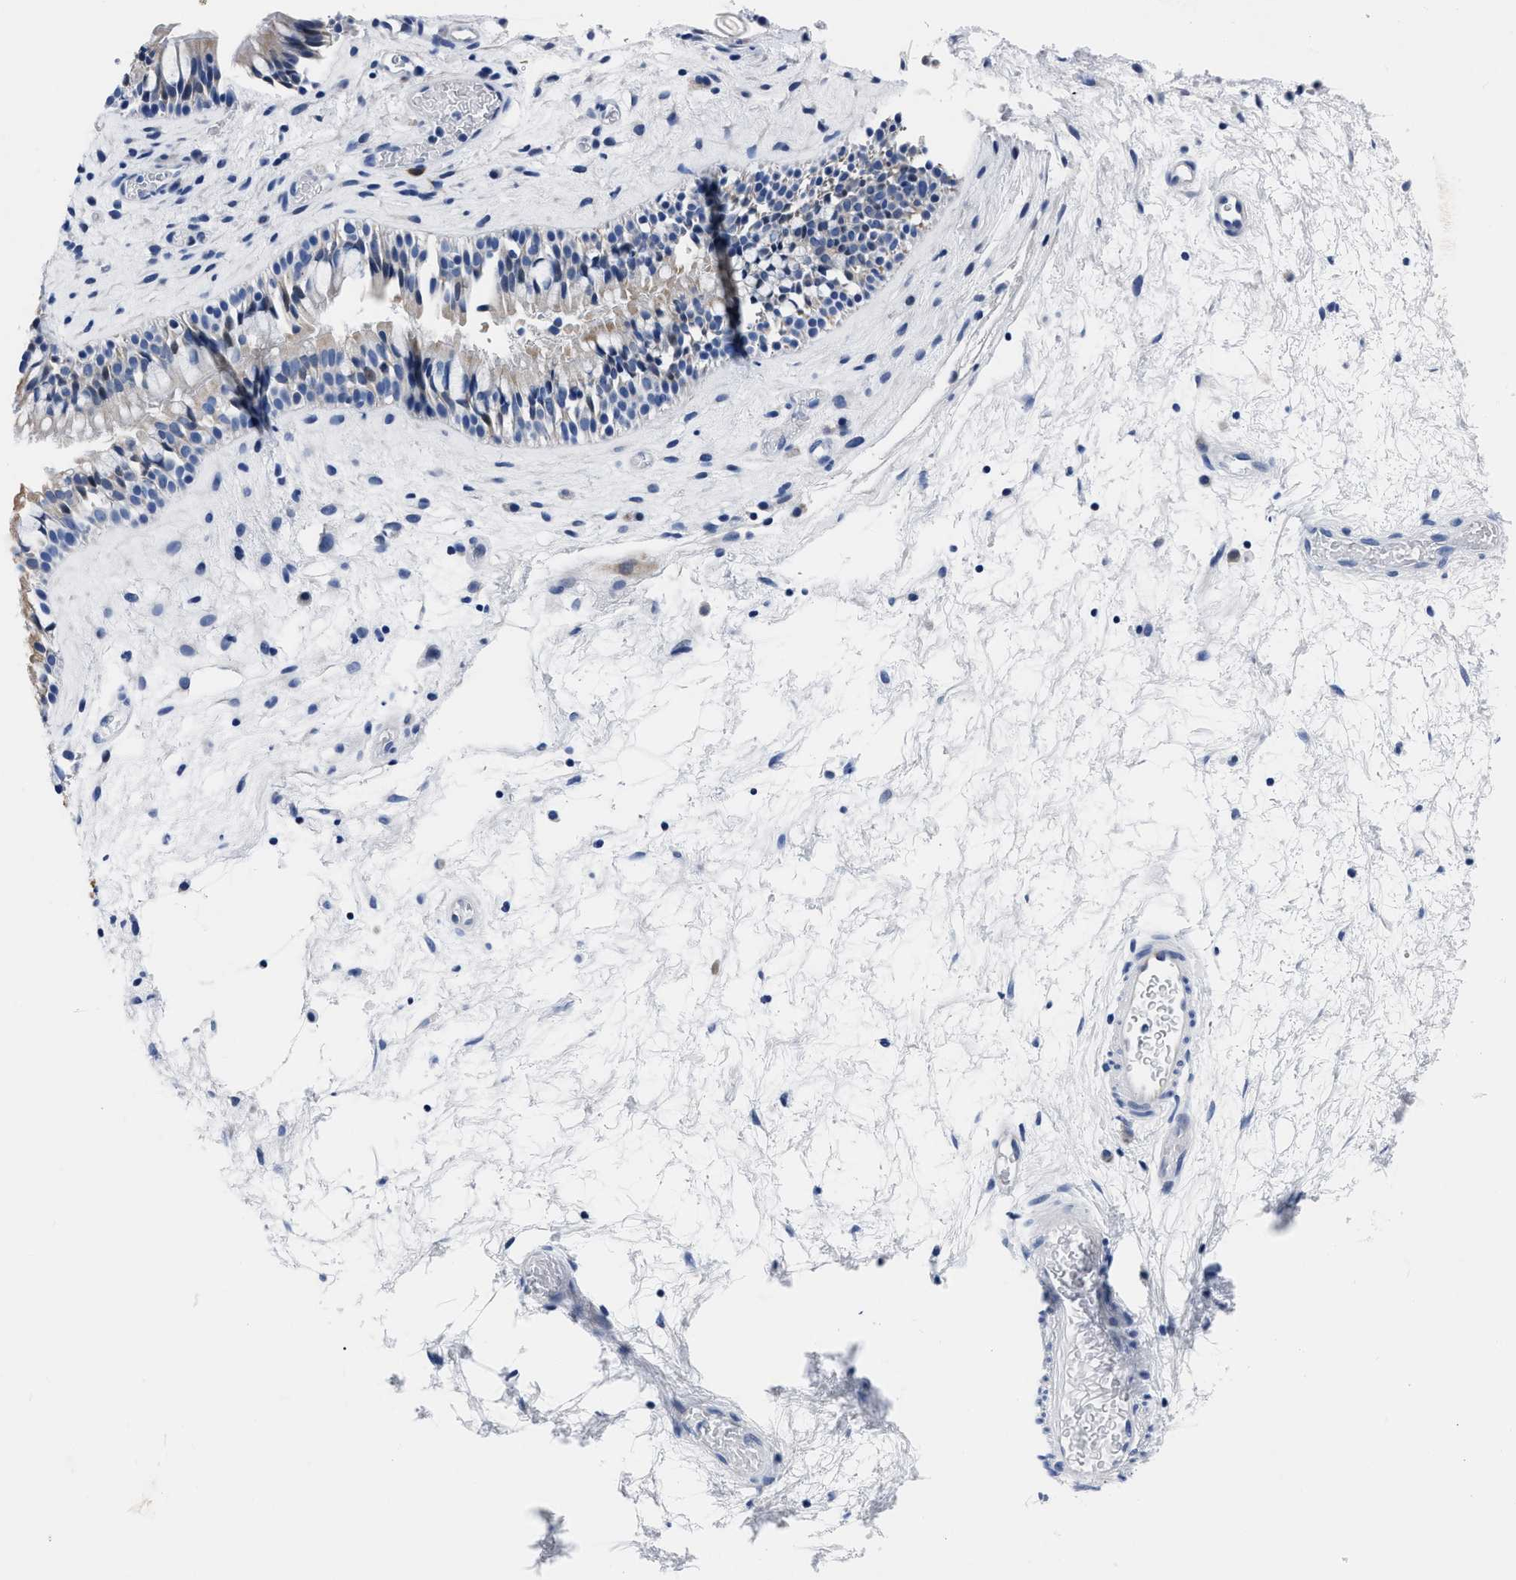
{"staining": {"intensity": "negative", "quantity": "none", "location": "none"}, "tissue": "nasopharynx", "cell_type": "Respiratory epithelial cells", "image_type": "normal", "snomed": [{"axis": "morphology", "description": "Normal tissue, NOS"}, {"axis": "morphology", "description": "Inflammation, NOS"}, {"axis": "topography", "description": "Nasopharynx"}], "caption": "This is an IHC photomicrograph of unremarkable human nasopharynx. There is no staining in respiratory epithelial cells.", "gene": "MOV10L1", "patient": {"sex": "male", "age": 48}}